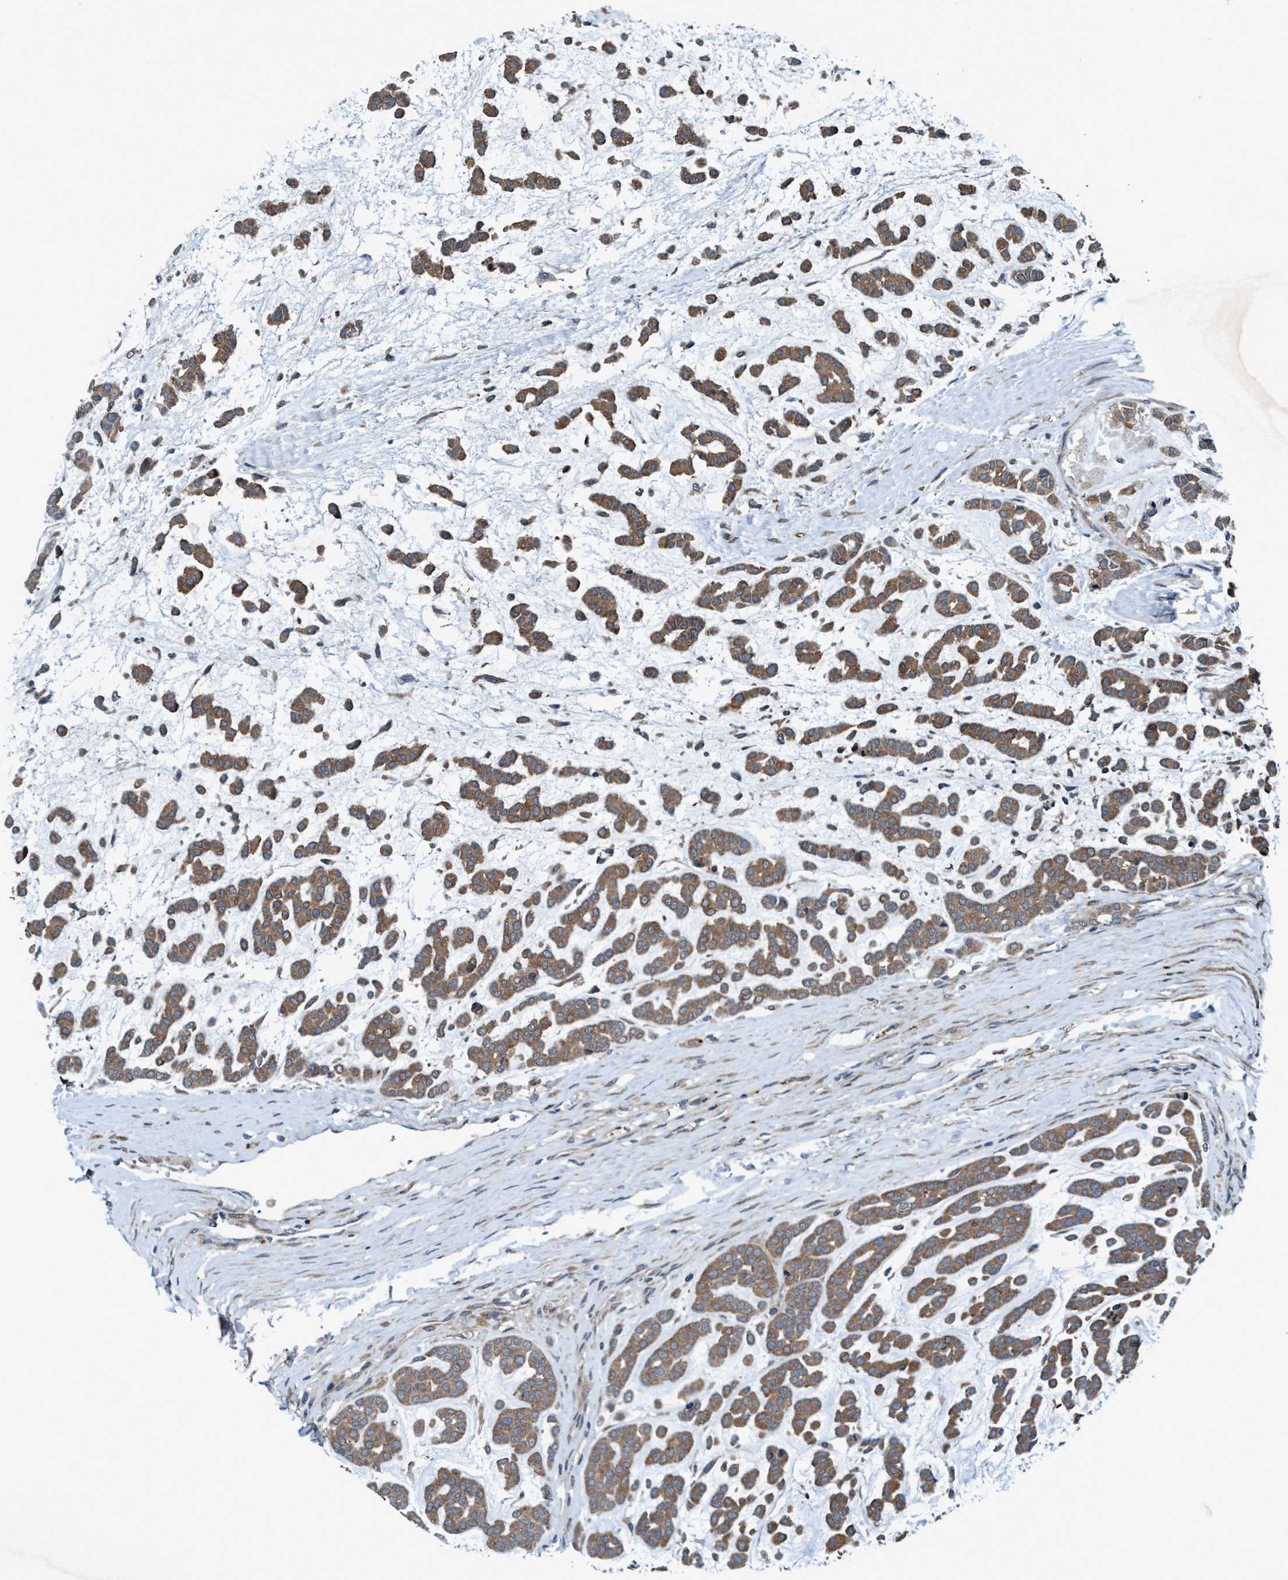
{"staining": {"intensity": "moderate", "quantity": ">75%", "location": "cytoplasmic/membranous"}, "tissue": "head and neck cancer", "cell_type": "Tumor cells", "image_type": "cancer", "snomed": [{"axis": "morphology", "description": "Adenocarcinoma, NOS"}, {"axis": "morphology", "description": "Adenoma, NOS"}, {"axis": "topography", "description": "Head-Neck"}], "caption": "Human adenoma (head and neck) stained with a protein marker demonstrates moderate staining in tumor cells.", "gene": "AKT1S1", "patient": {"sex": "female", "age": 55}}